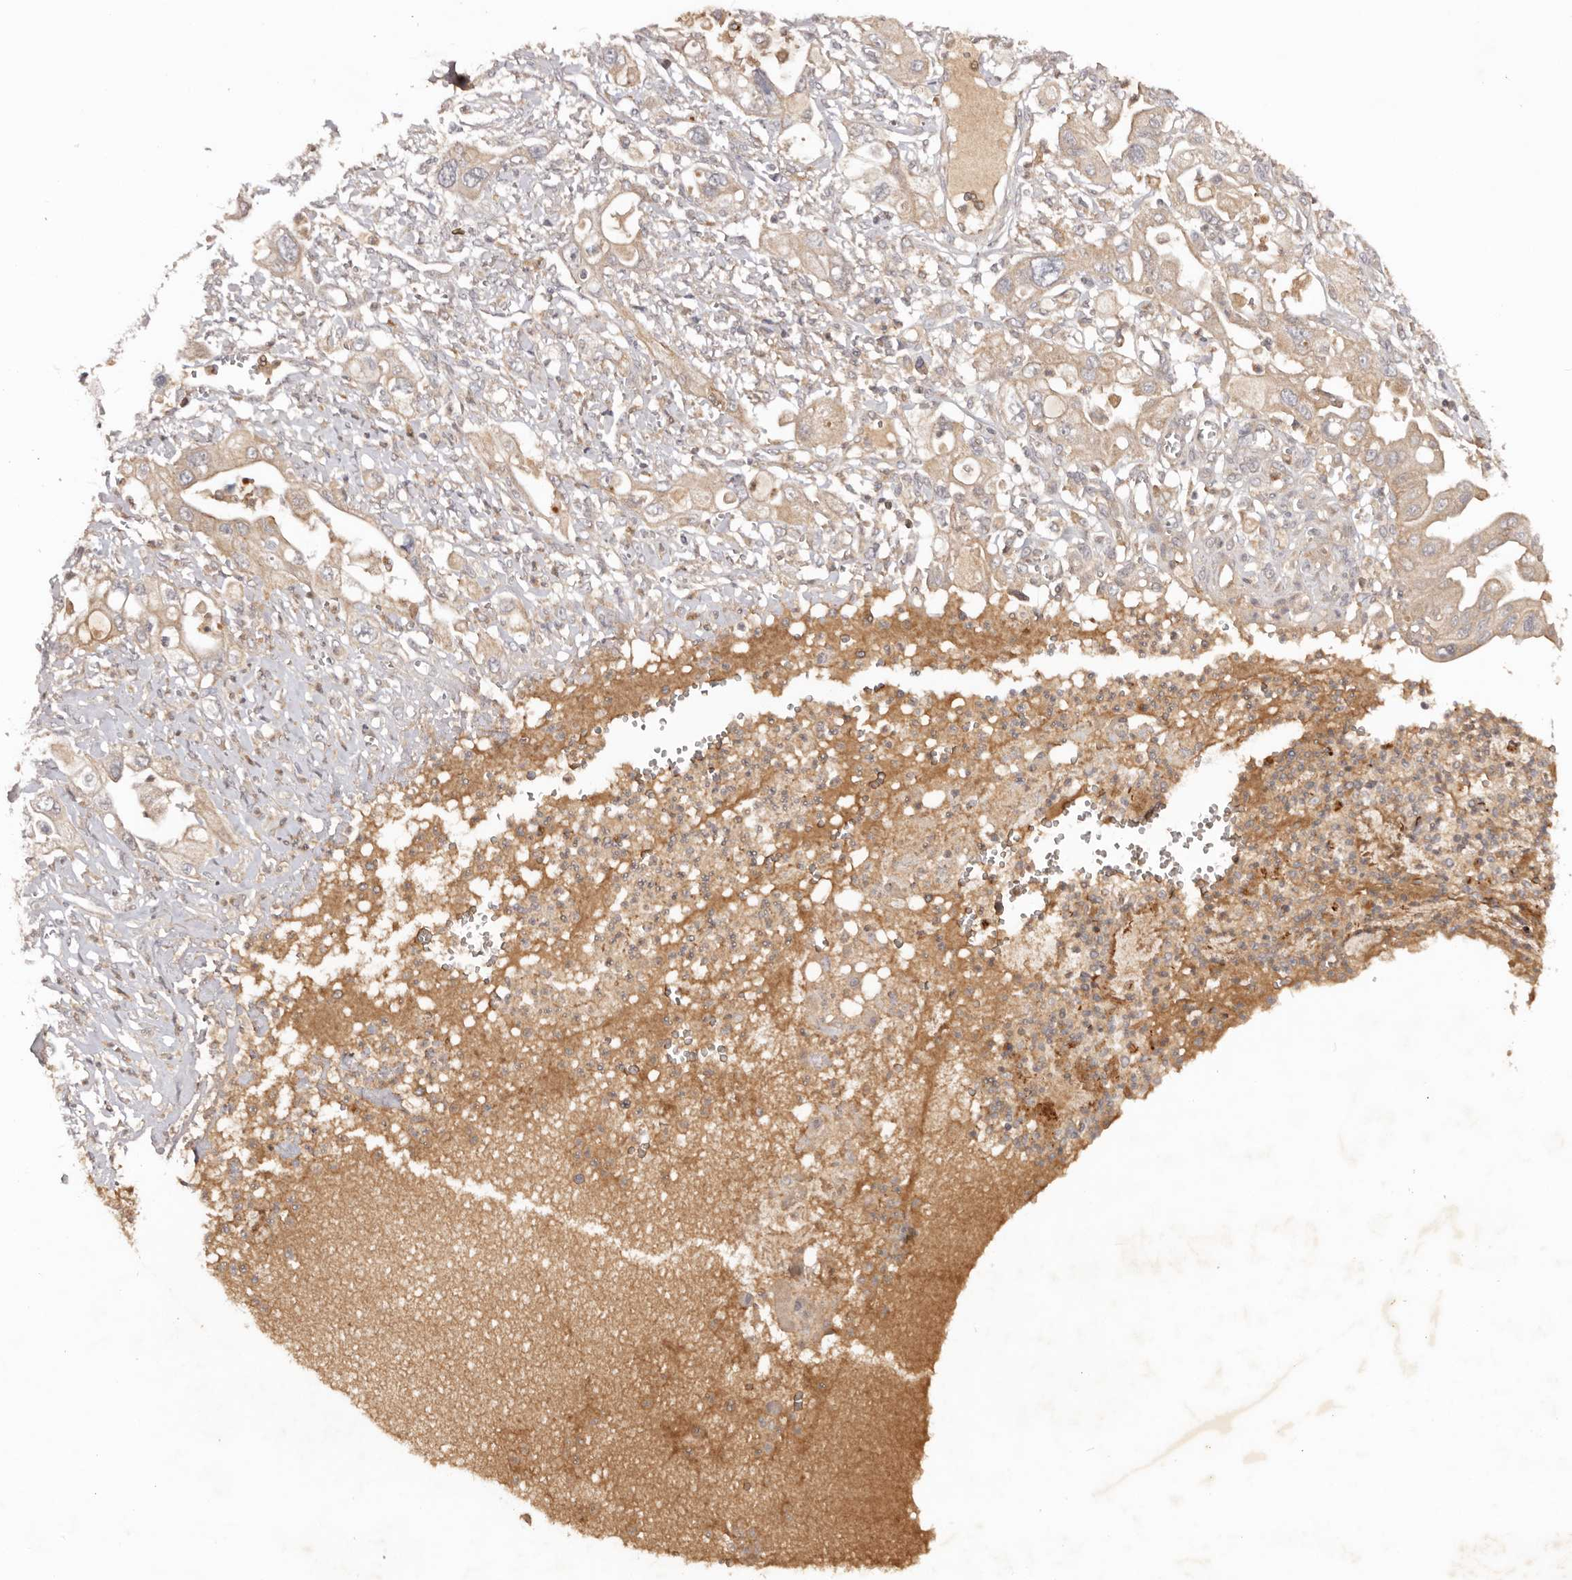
{"staining": {"intensity": "weak", "quantity": ">75%", "location": "cytoplasmic/membranous"}, "tissue": "pancreatic cancer", "cell_type": "Tumor cells", "image_type": "cancer", "snomed": [{"axis": "morphology", "description": "Adenocarcinoma, NOS"}, {"axis": "topography", "description": "Pancreas"}], "caption": "Pancreatic cancer (adenocarcinoma) stained with DAB (3,3'-diaminobenzidine) immunohistochemistry (IHC) exhibits low levels of weak cytoplasmic/membranous staining in about >75% of tumor cells. (DAB (3,3'-diaminobenzidine) IHC with brightfield microscopy, high magnification).", "gene": "PKIB", "patient": {"sex": "male", "age": 68}}